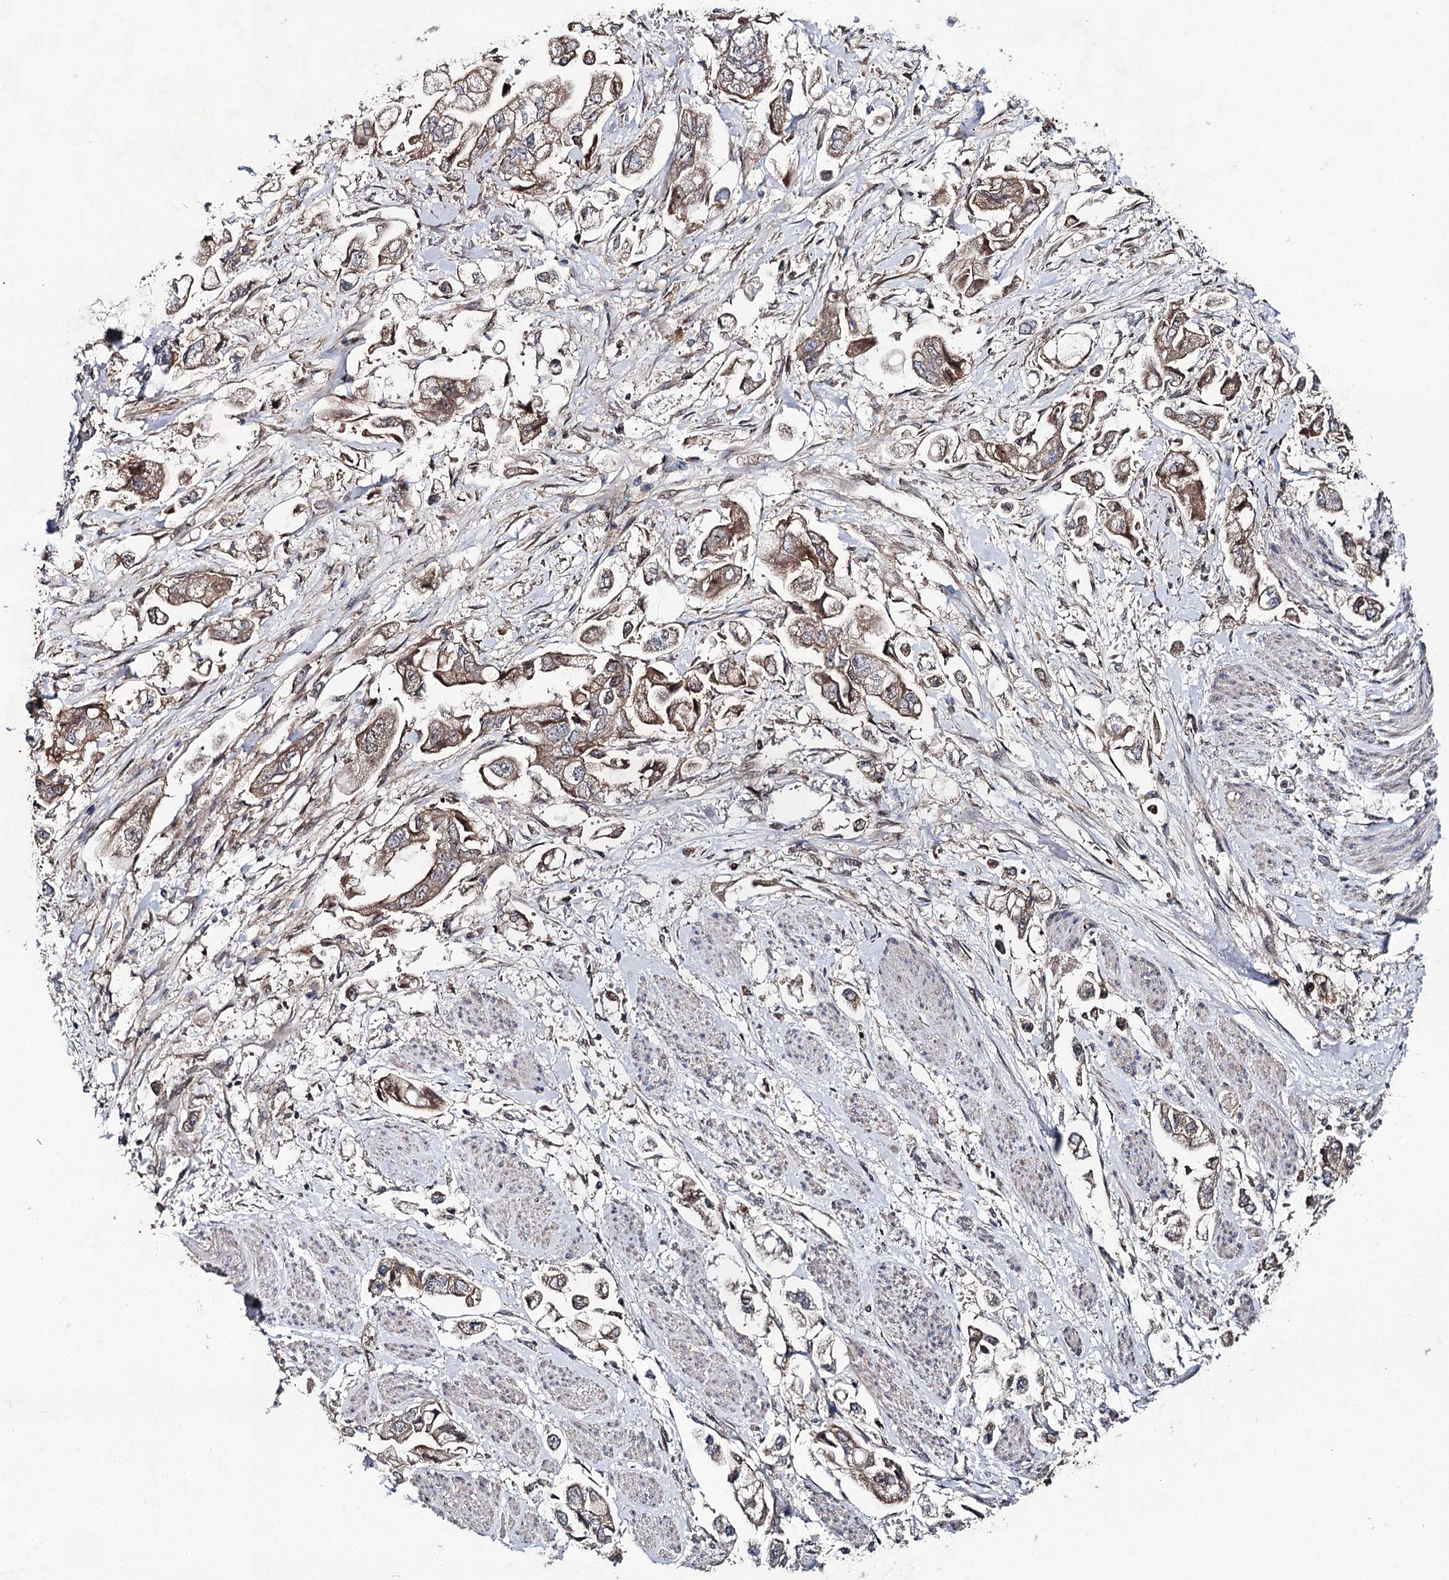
{"staining": {"intensity": "moderate", "quantity": ">75%", "location": "cytoplasmic/membranous"}, "tissue": "stomach cancer", "cell_type": "Tumor cells", "image_type": "cancer", "snomed": [{"axis": "morphology", "description": "Adenocarcinoma, NOS"}, {"axis": "topography", "description": "Stomach"}], "caption": "There is medium levels of moderate cytoplasmic/membranous expression in tumor cells of adenocarcinoma (stomach), as demonstrated by immunohistochemical staining (brown color).", "gene": "MSANTD2", "patient": {"sex": "male", "age": 62}}